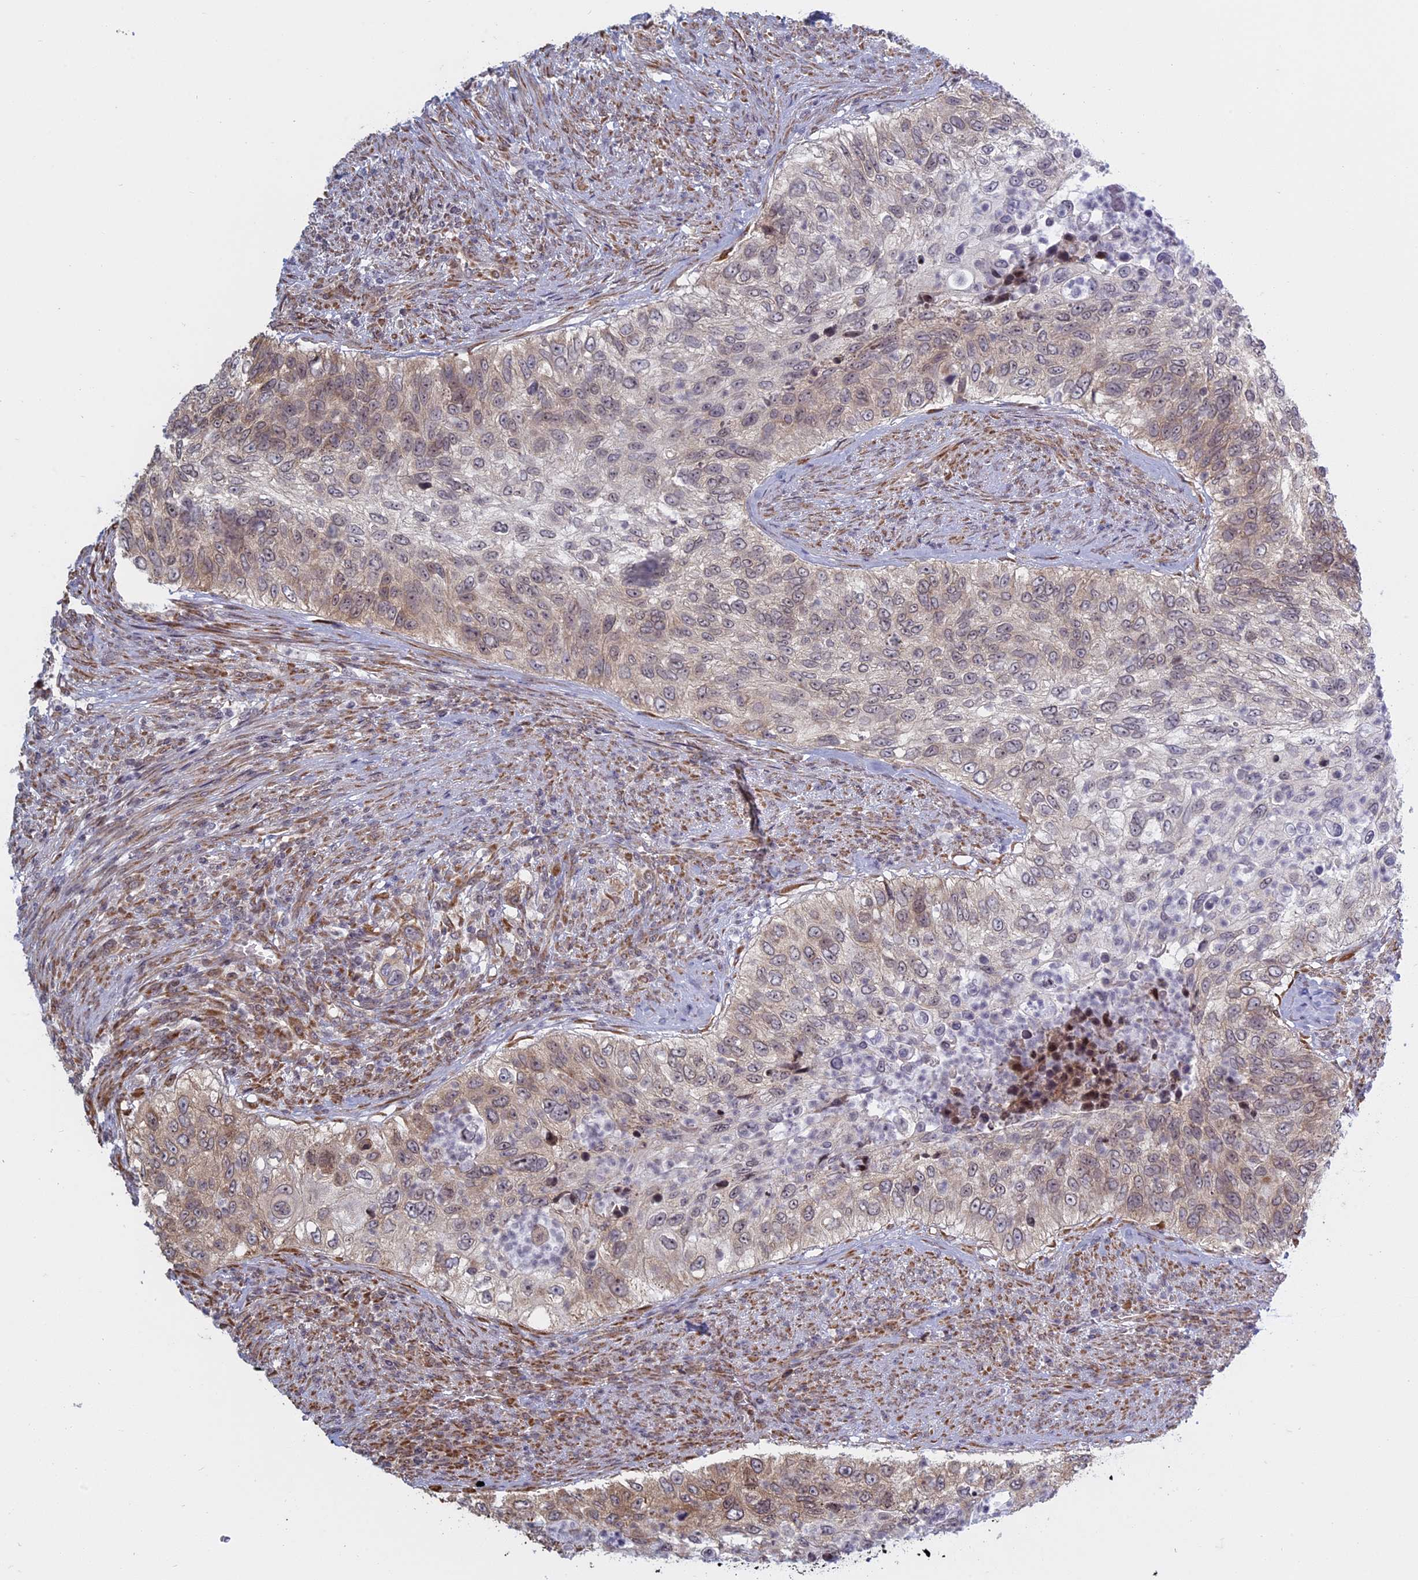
{"staining": {"intensity": "weak", "quantity": ">75%", "location": "cytoplasmic/membranous"}, "tissue": "urothelial cancer", "cell_type": "Tumor cells", "image_type": "cancer", "snomed": [{"axis": "morphology", "description": "Urothelial carcinoma, High grade"}, {"axis": "topography", "description": "Urinary bladder"}], "caption": "A brown stain shows weak cytoplasmic/membranous expression of a protein in urothelial cancer tumor cells.", "gene": "RPS19BP1", "patient": {"sex": "female", "age": 60}}